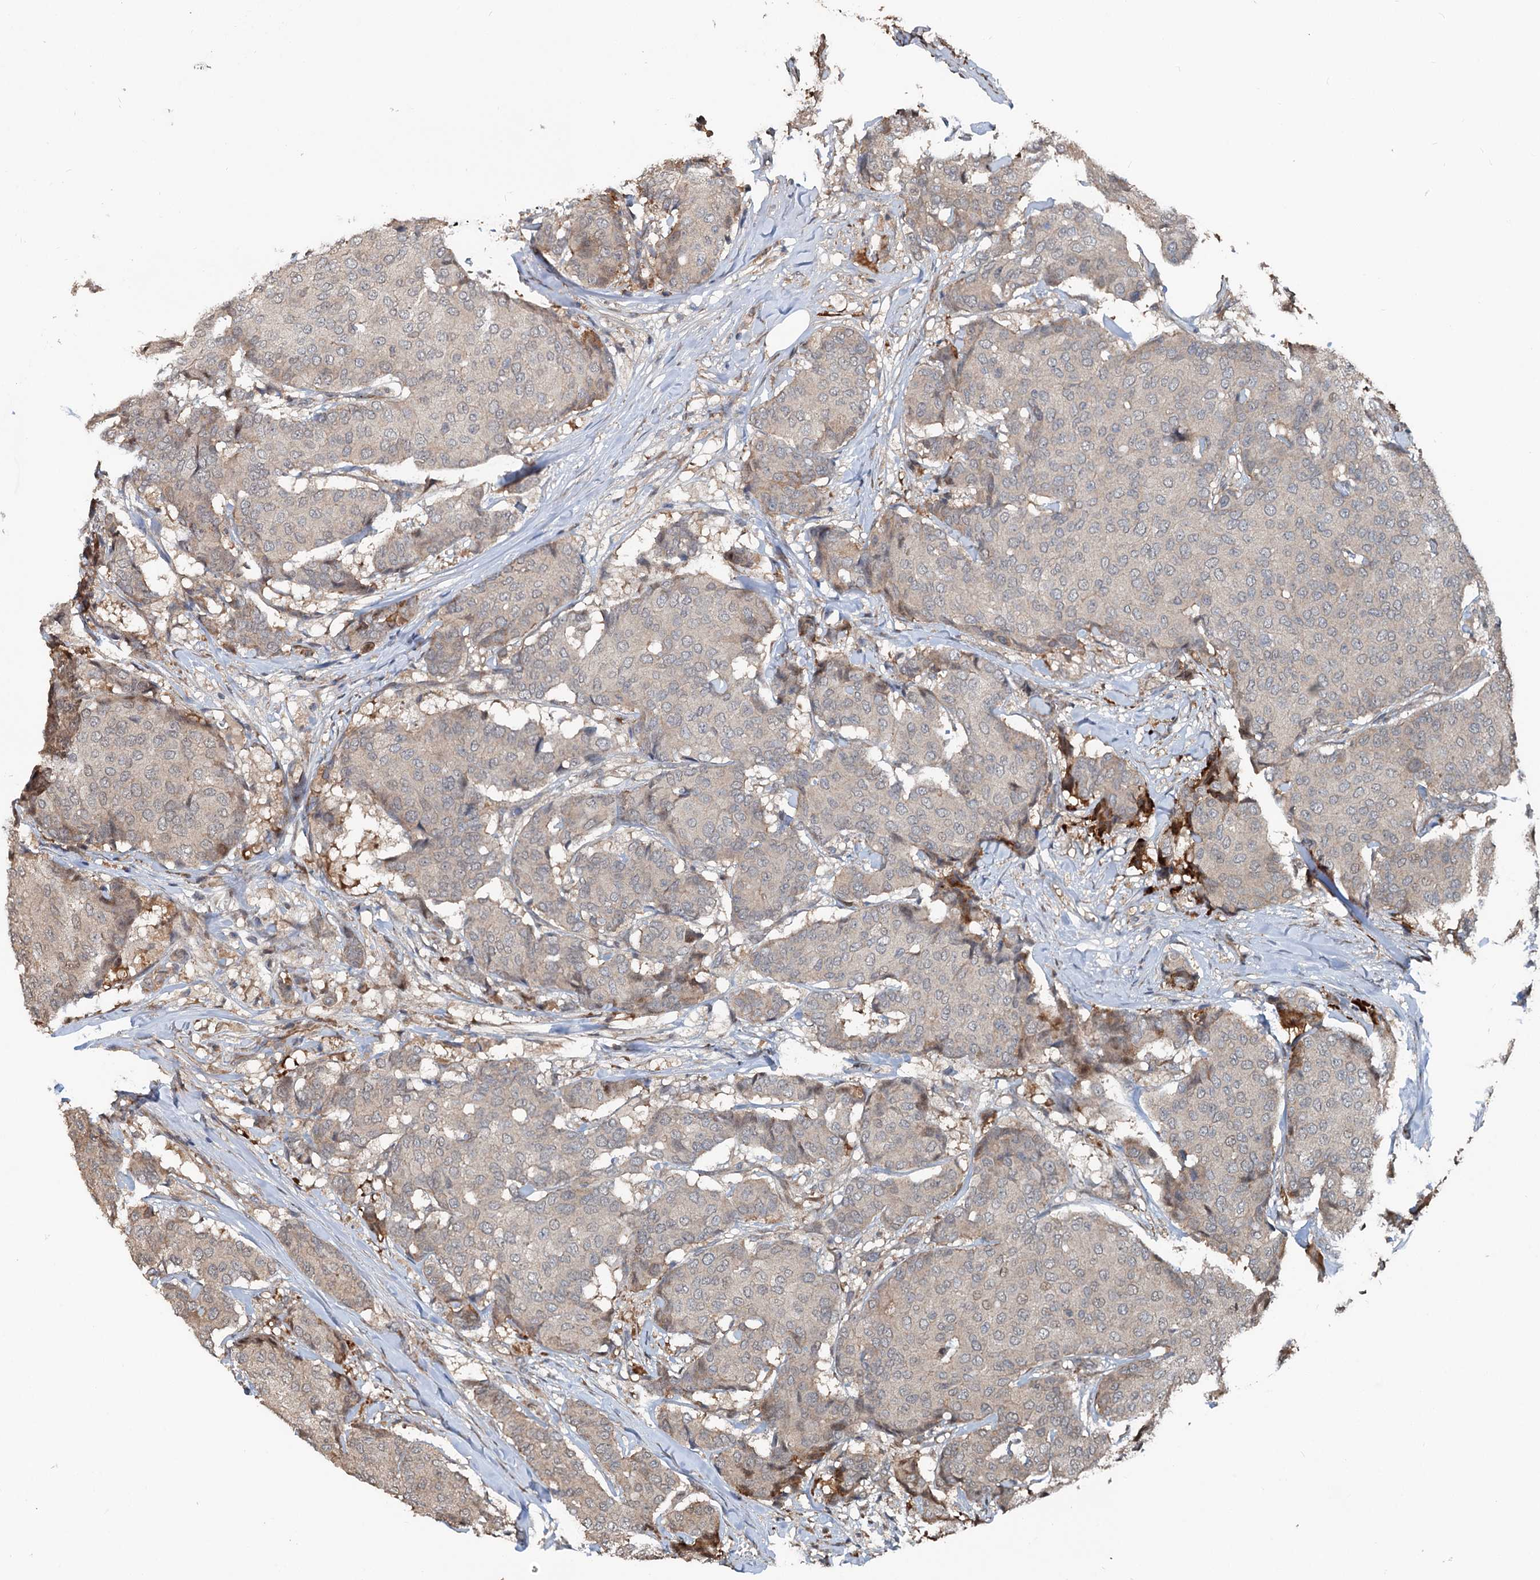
{"staining": {"intensity": "weak", "quantity": "<25%", "location": "cytoplasmic/membranous"}, "tissue": "breast cancer", "cell_type": "Tumor cells", "image_type": "cancer", "snomed": [{"axis": "morphology", "description": "Duct carcinoma"}, {"axis": "topography", "description": "Breast"}], "caption": "DAB (3,3'-diaminobenzidine) immunohistochemical staining of human breast cancer (intraductal carcinoma) displays no significant expression in tumor cells. The staining is performed using DAB brown chromogen with nuclei counter-stained in using hematoxylin.", "gene": "TEDC1", "patient": {"sex": "female", "age": 75}}